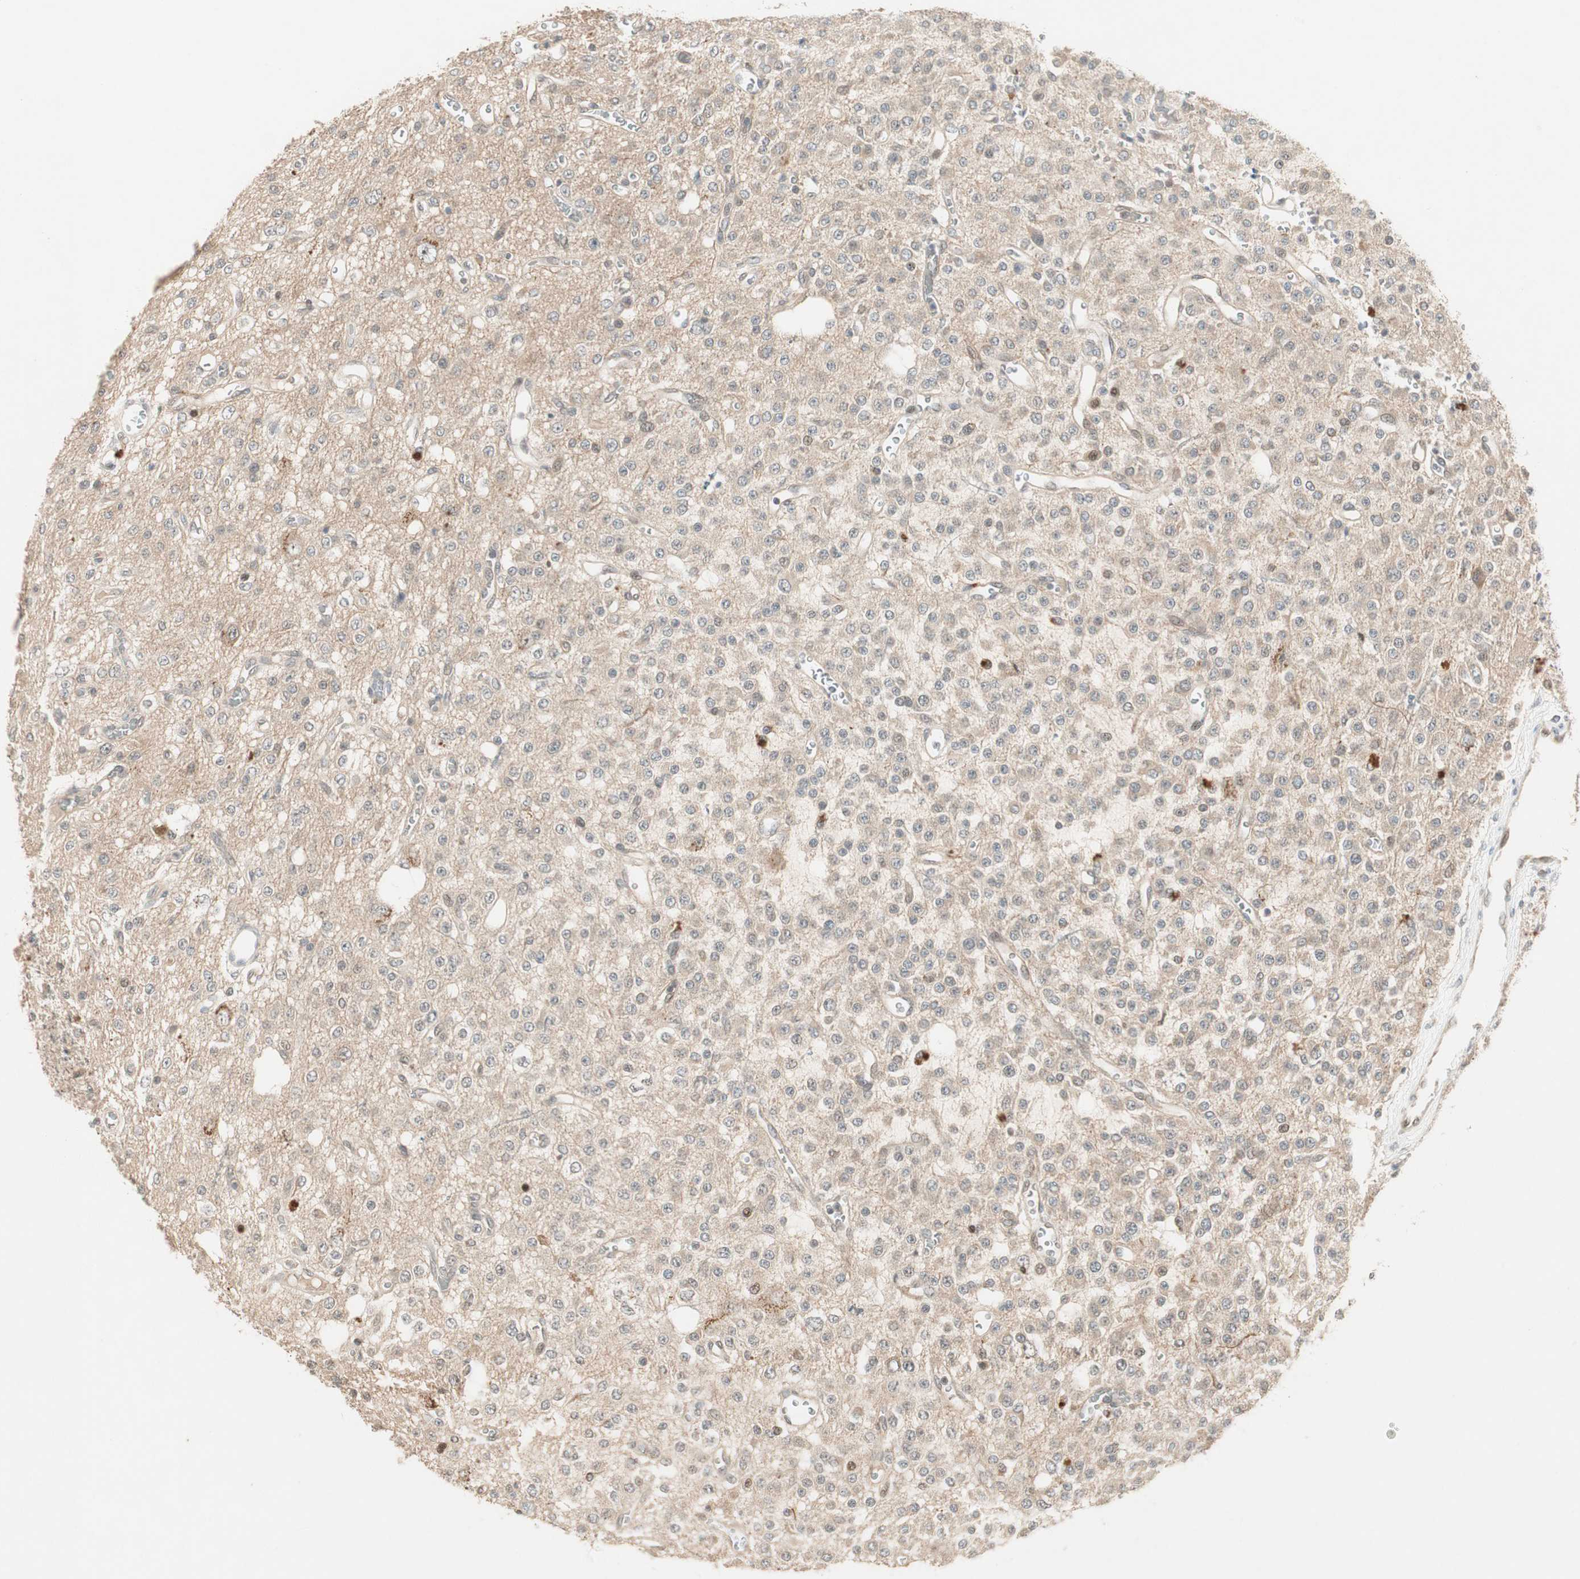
{"staining": {"intensity": "moderate", "quantity": ">75%", "location": "cytoplasmic/membranous"}, "tissue": "glioma", "cell_type": "Tumor cells", "image_type": "cancer", "snomed": [{"axis": "morphology", "description": "Glioma, malignant, Low grade"}, {"axis": "topography", "description": "Brain"}], "caption": "The photomicrograph shows staining of glioma, revealing moderate cytoplasmic/membranous protein expression (brown color) within tumor cells. (Brightfield microscopy of DAB IHC at high magnification).", "gene": "ACSL5", "patient": {"sex": "male", "age": 38}}